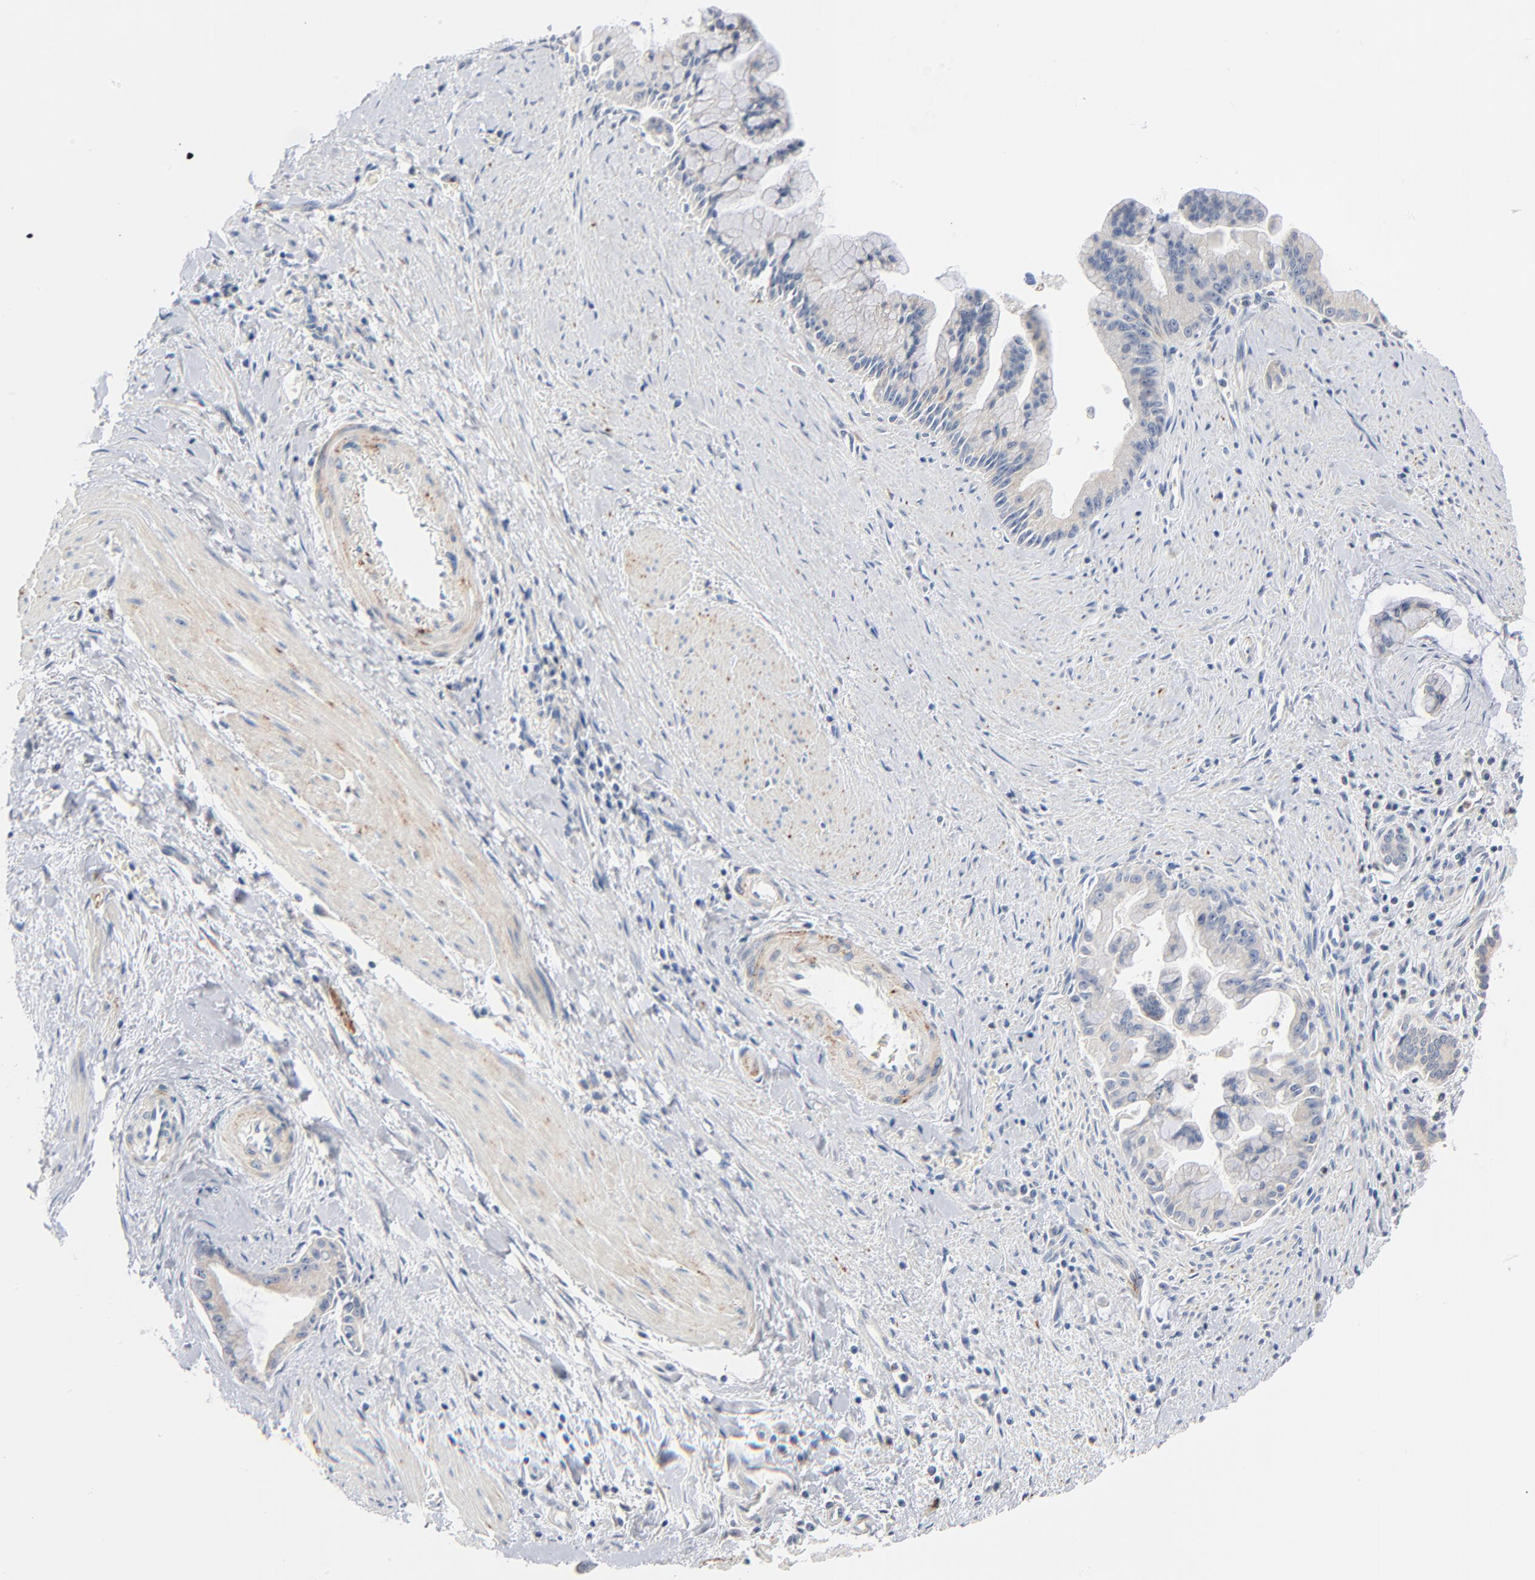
{"staining": {"intensity": "negative", "quantity": "none", "location": "none"}, "tissue": "pancreatic cancer", "cell_type": "Tumor cells", "image_type": "cancer", "snomed": [{"axis": "morphology", "description": "Adenocarcinoma, NOS"}, {"axis": "topography", "description": "Pancreas"}], "caption": "A high-resolution photomicrograph shows immunohistochemistry staining of adenocarcinoma (pancreatic), which displays no significant expression in tumor cells.", "gene": "IFT43", "patient": {"sex": "male", "age": 59}}